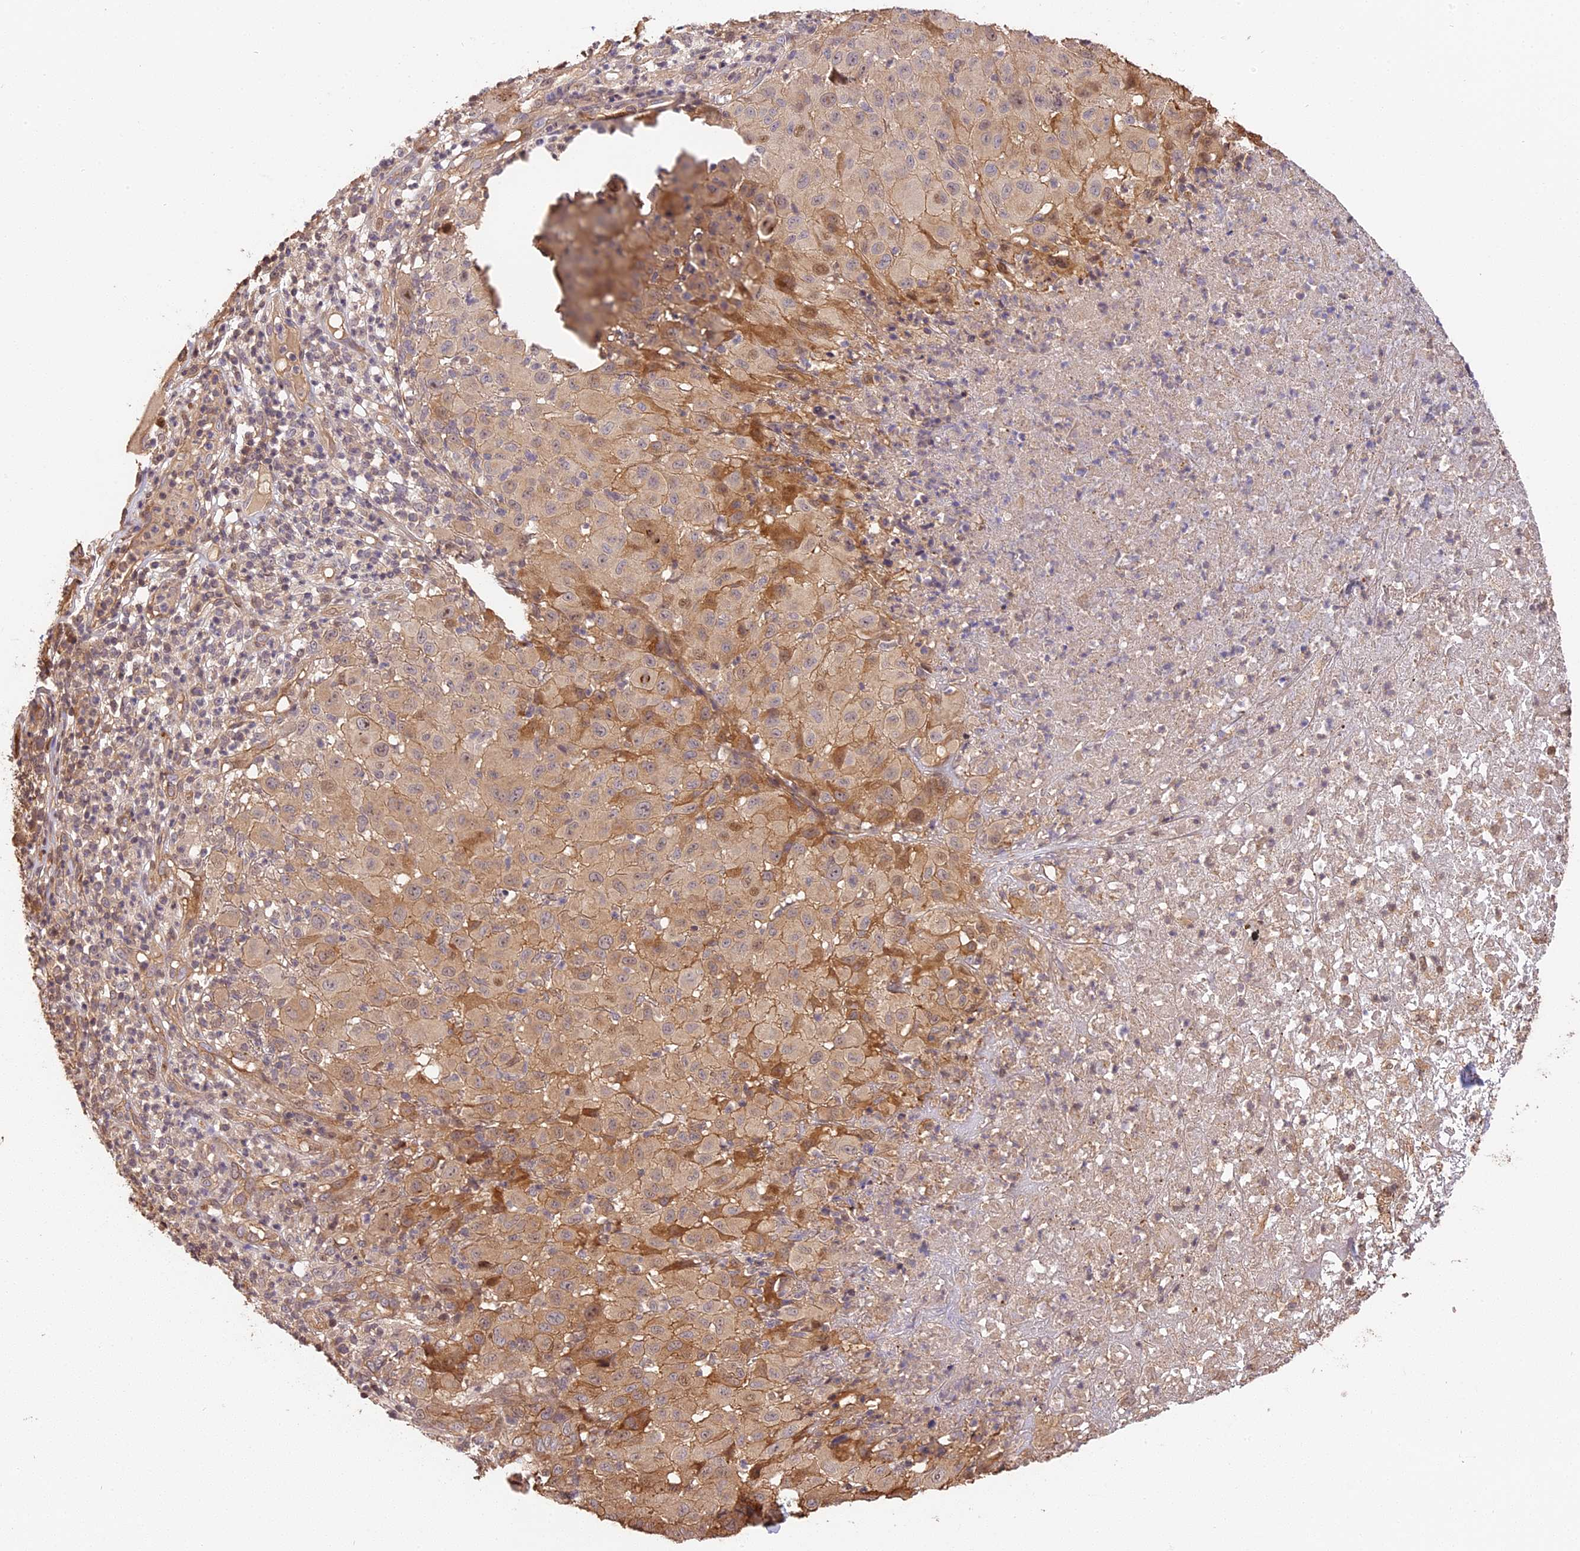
{"staining": {"intensity": "negative", "quantity": "none", "location": "none"}, "tissue": "melanoma", "cell_type": "Tumor cells", "image_type": "cancer", "snomed": [{"axis": "morphology", "description": "Malignant melanoma, NOS"}, {"axis": "topography", "description": "Skin"}], "caption": "A histopathology image of malignant melanoma stained for a protein displays no brown staining in tumor cells.", "gene": "PPP1R37", "patient": {"sex": "male", "age": 73}}